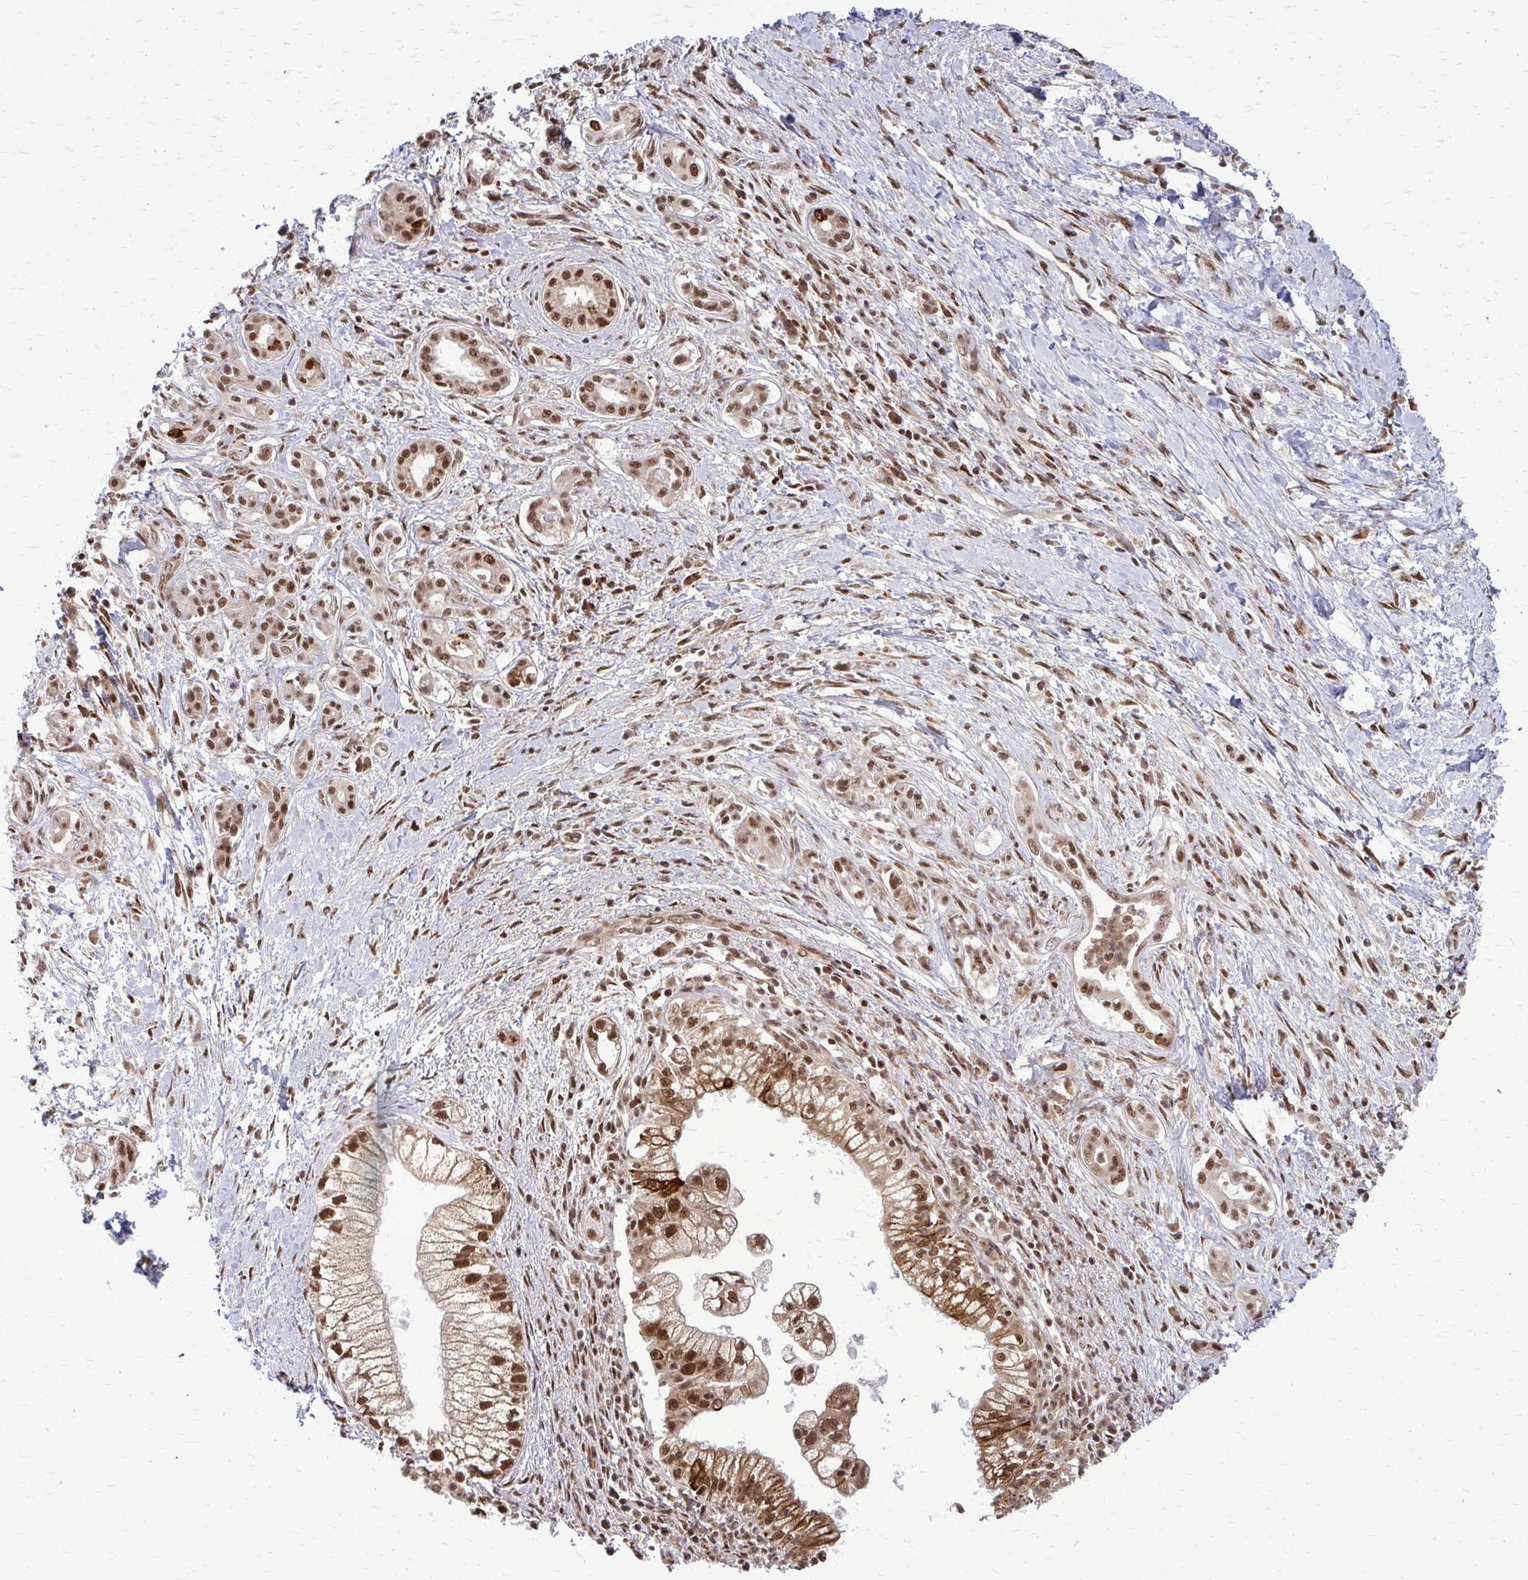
{"staining": {"intensity": "moderate", "quantity": ">75%", "location": "nuclear"}, "tissue": "pancreatic cancer", "cell_type": "Tumor cells", "image_type": "cancer", "snomed": [{"axis": "morphology", "description": "Adenocarcinoma, NOS"}, {"axis": "topography", "description": "Pancreas"}], "caption": "A histopathology image showing moderate nuclear expression in approximately >75% of tumor cells in adenocarcinoma (pancreatic), as visualized by brown immunohistochemical staining.", "gene": "HDAC3", "patient": {"sex": "male", "age": 70}}